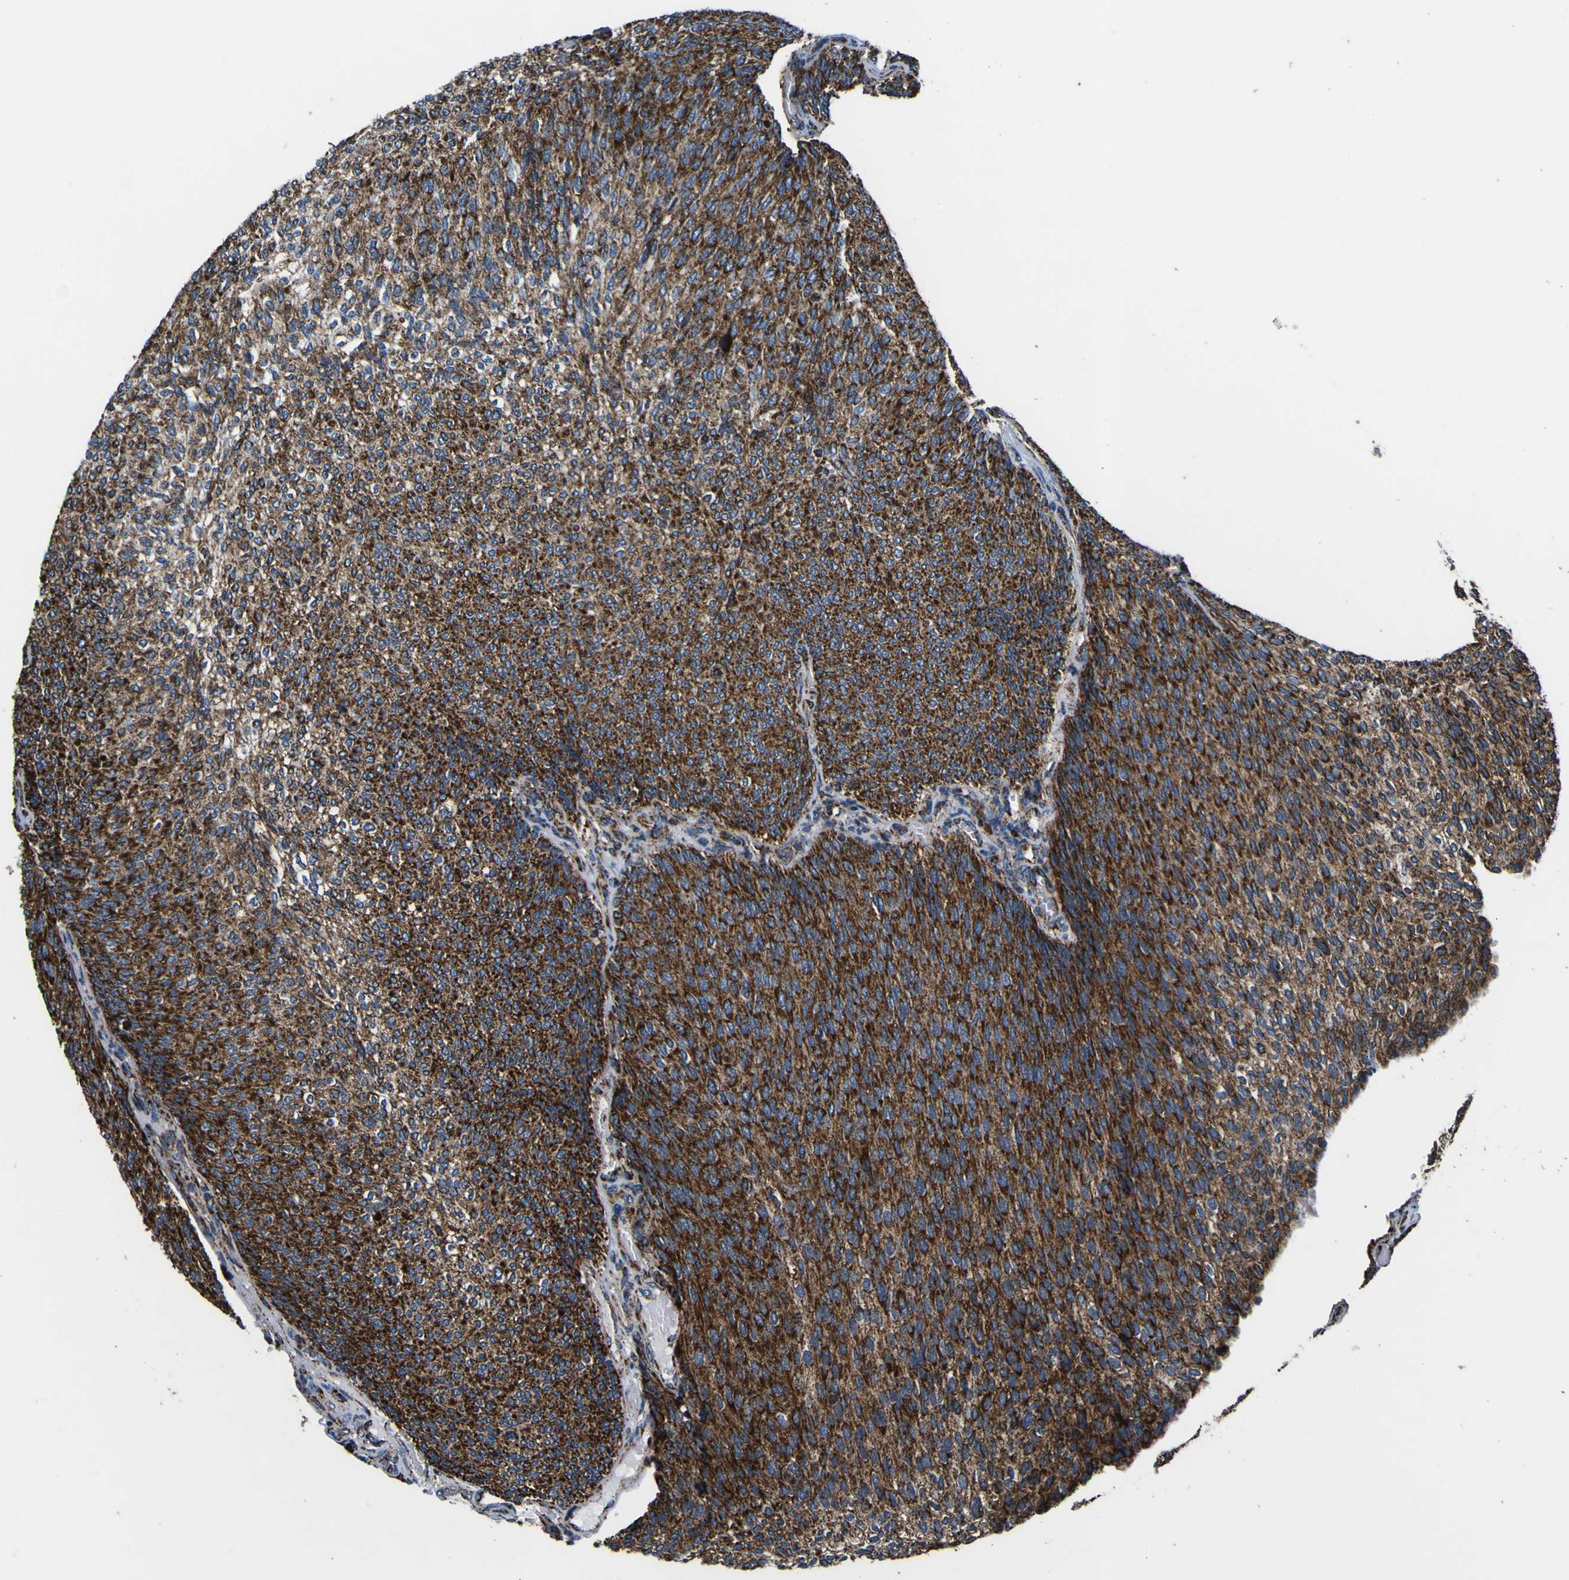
{"staining": {"intensity": "strong", "quantity": ">75%", "location": "cytoplasmic/membranous"}, "tissue": "urothelial cancer", "cell_type": "Tumor cells", "image_type": "cancer", "snomed": [{"axis": "morphology", "description": "Urothelial carcinoma, Low grade"}, {"axis": "topography", "description": "Urinary bladder"}], "caption": "Immunohistochemistry (IHC) micrograph of neoplastic tissue: human low-grade urothelial carcinoma stained using immunohistochemistry (IHC) exhibits high levels of strong protein expression localized specifically in the cytoplasmic/membranous of tumor cells, appearing as a cytoplasmic/membranous brown color.", "gene": "PTRH2", "patient": {"sex": "female", "age": 79}}